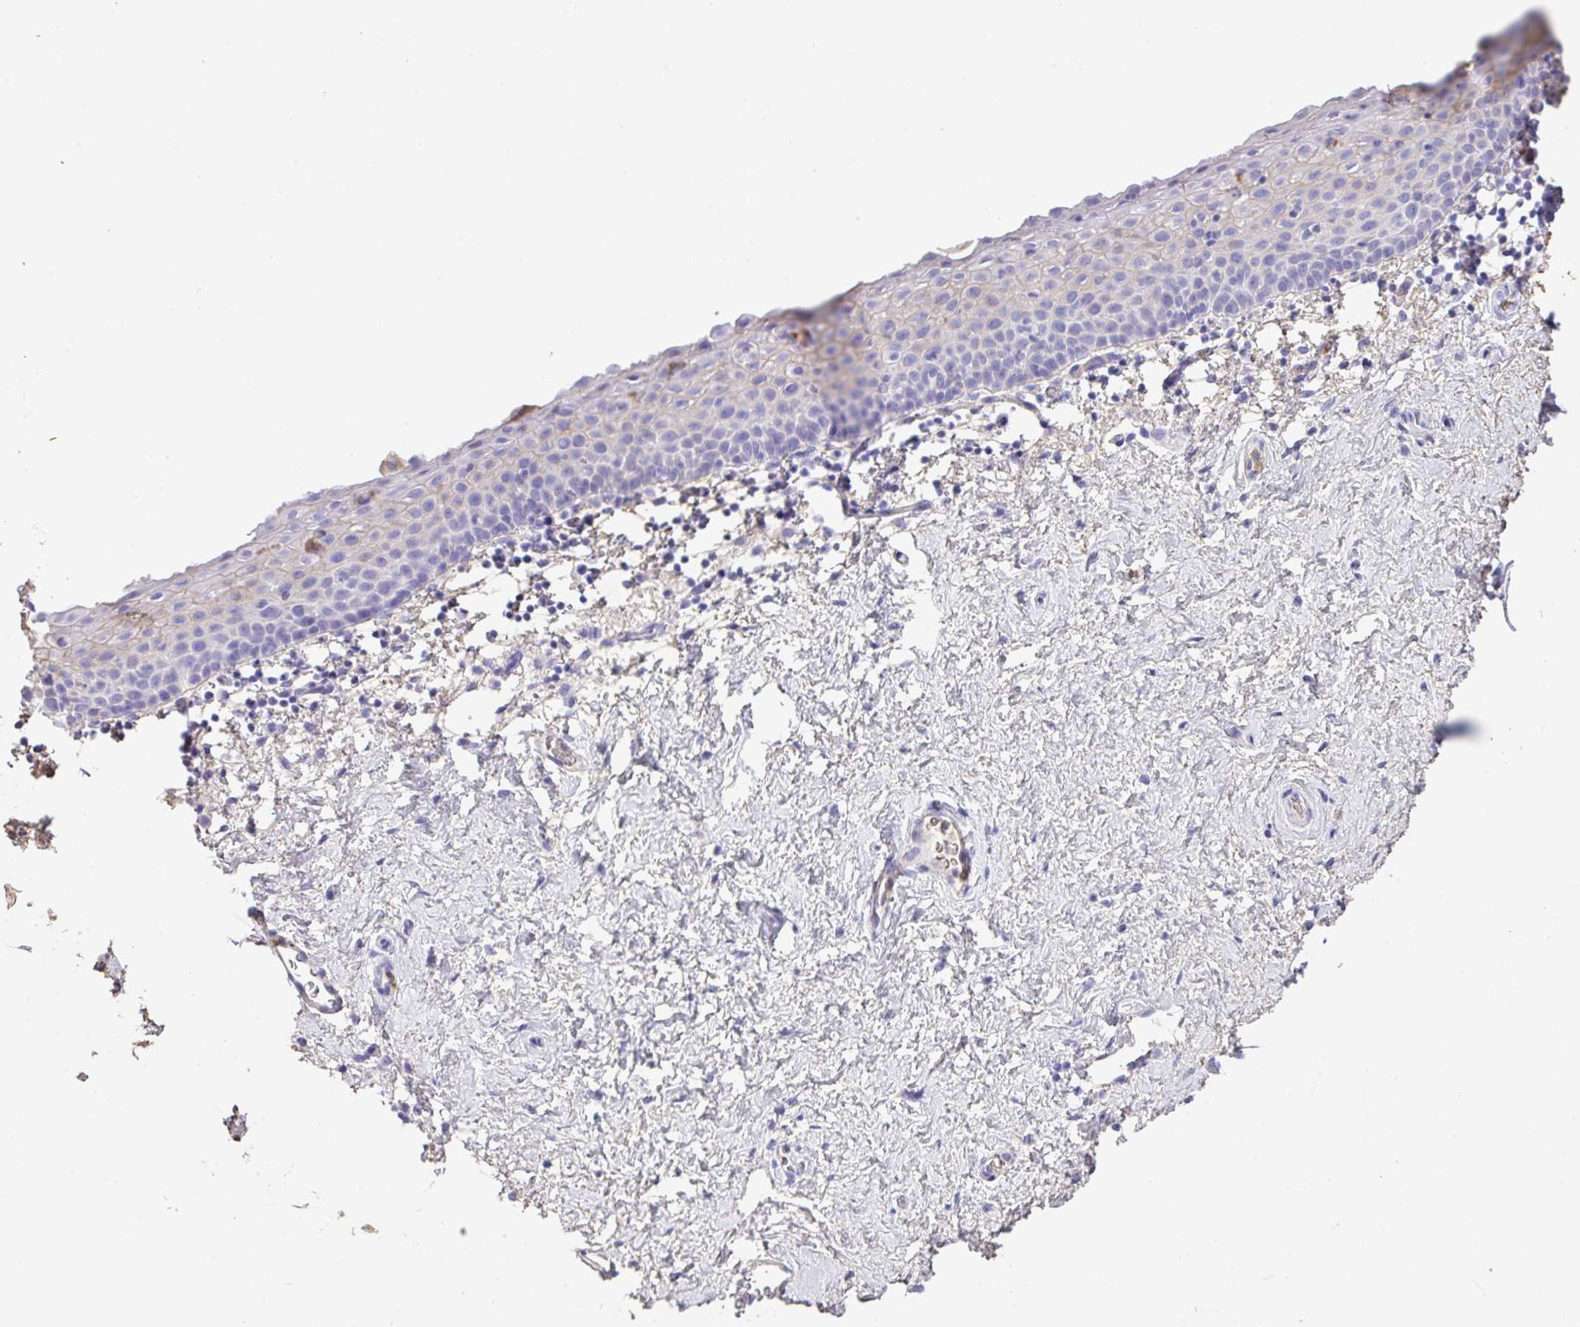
{"staining": {"intensity": "negative", "quantity": "none", "location": "none"}, "tissue": "vagina", "cell_type": "Squamous epithelial cells", "image_type": "normal", "snomed": [{"axis": "morphology", "description": "Normal tissue, NOS"}, {"axis": "topography", "description": "Vagina"}], "caption": "This is a histopathology image of immunohistochemistry staining of normal vagina, which shows no staining in squamous epithelial cells.", "gene": "HOXC12", "patient": {"sex": "female", "age": 61}}